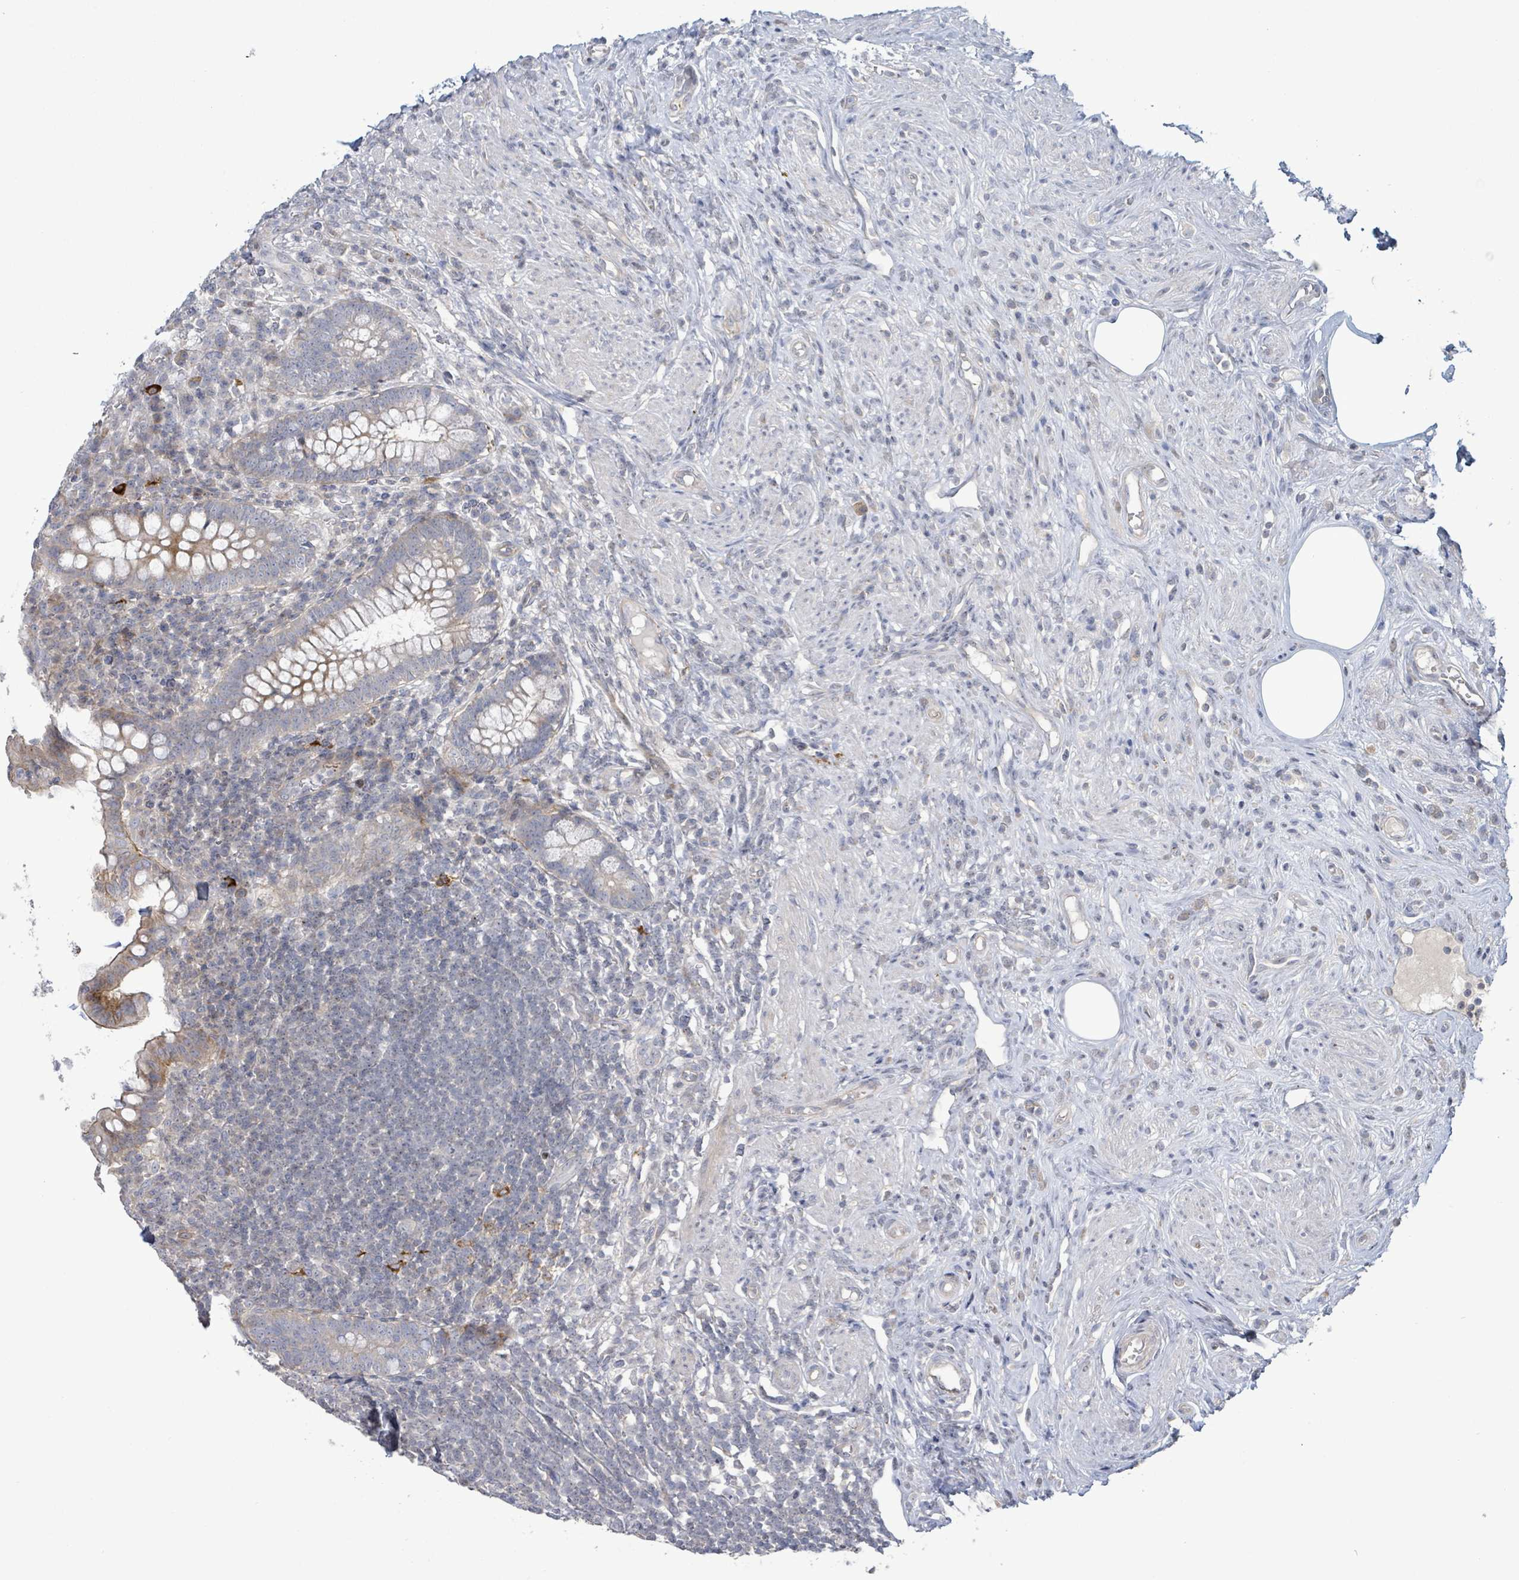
{"staining": {"intensity": "weak", "quantity": "25%-75%", "location": "cytoplasmic/membranous"}, "tissue": "appendix", "cell_type": "Glandular cells", "image_type": "normal", "snomed": [{"axis": "morphology", "description": "Normal tissue, NOS"}, {"axis": "topography", "description": "Appendix"}], "caption": "A high-resolution photomicrograph shows immunohistochemistry (IHC) staining of normal appendix, which displays weak cytoplasmic/membranous expression in approximately 25%-75% of glandular cells. (DAB IHC, brown staining for protein, blue staining for nuclei).", "gene": "LILRA4", "patient": {"sex": "female", "age": 56}}